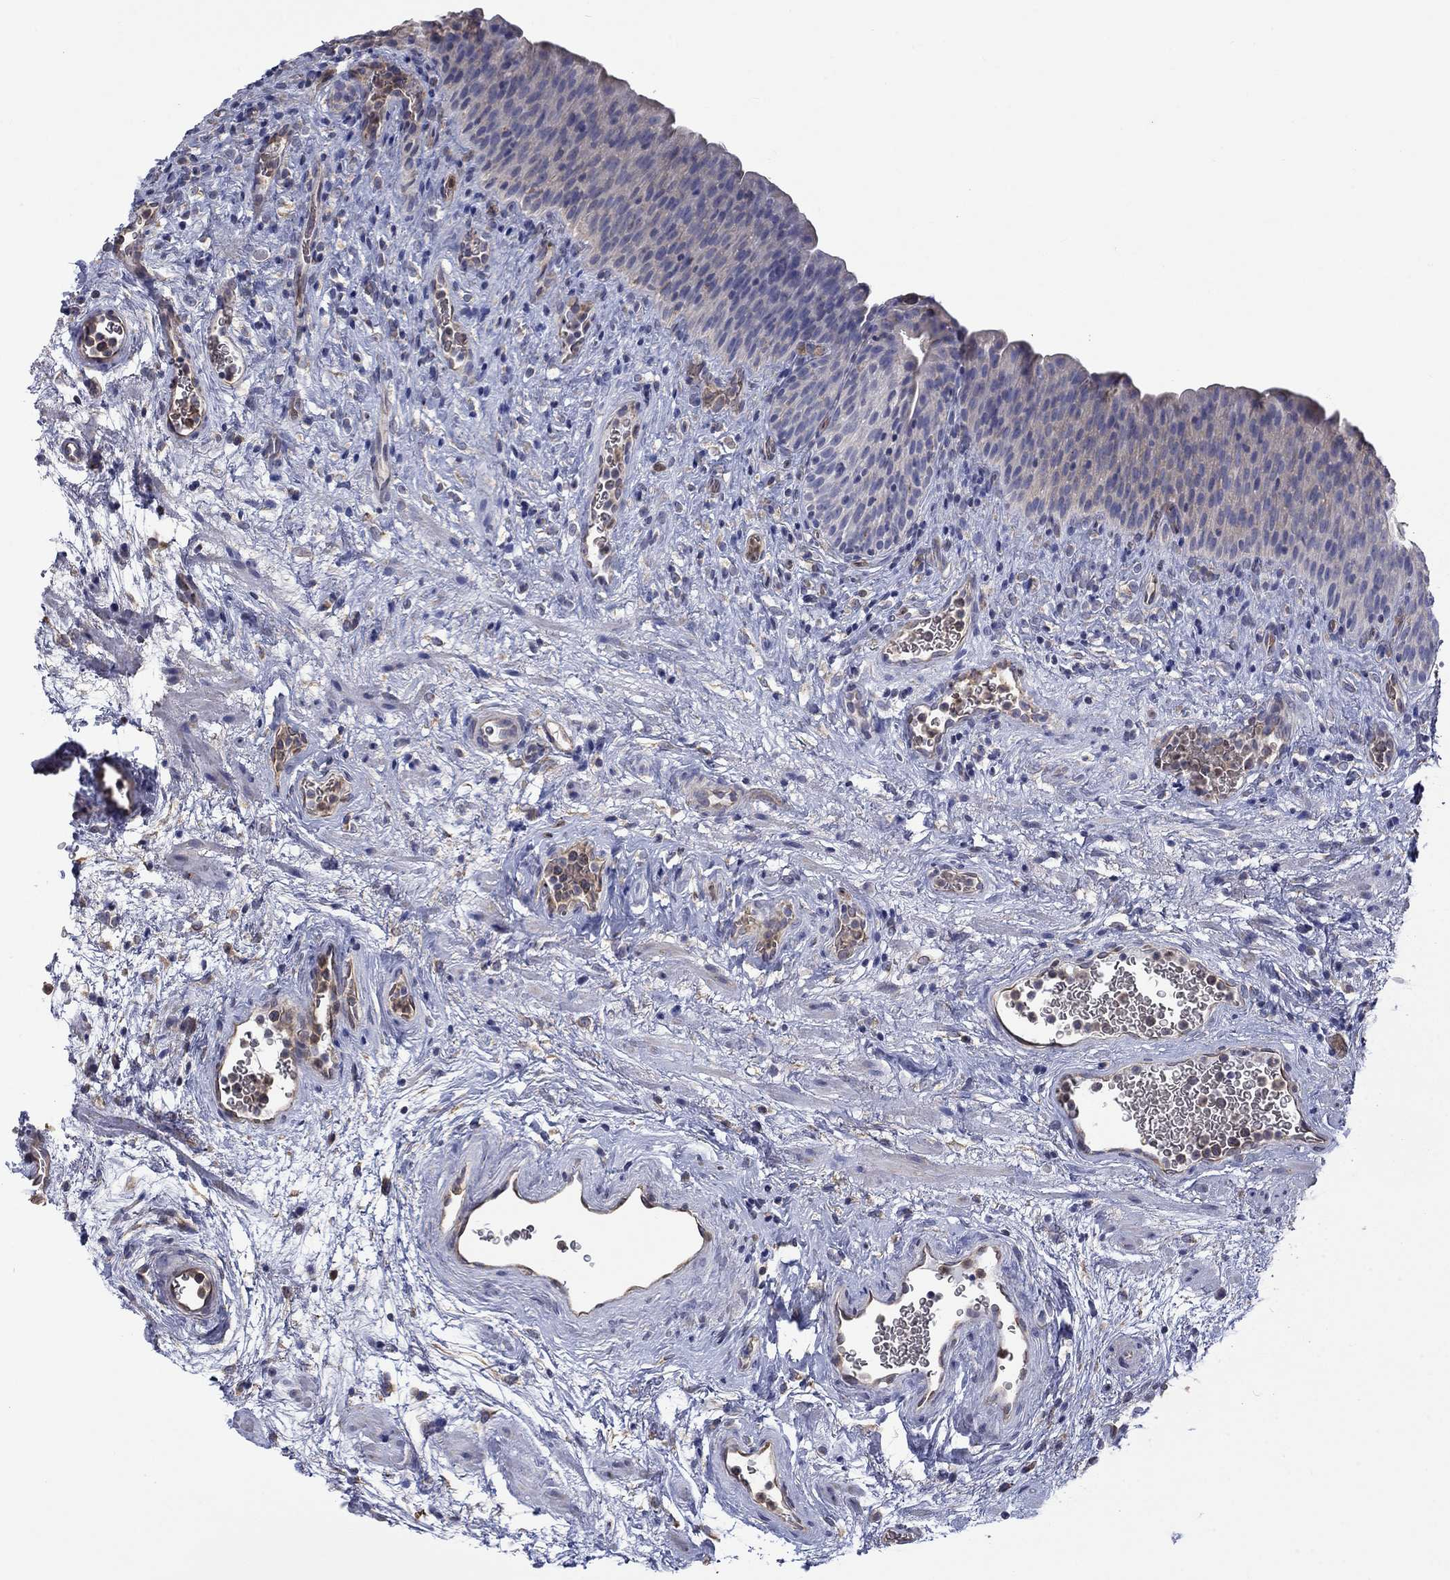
{"staining": {"intensity": "negative", "quantity": "none", "location": "none"}, "tissue": "urinary bladder", "cell_type": "Urothelial cells", "image_type": "normal", "snomed": [{"axis": "morphology", "description": "Normal tissue, NOS"}, {"axis": "topography", "description": "Urinary bladder"}], "caption": "Immunohistochemistry of normal urinary bladder displays no staining in urothelial cells.", "gene": "CAMKK2", "patient": {"sex": "male", "age": 76}}